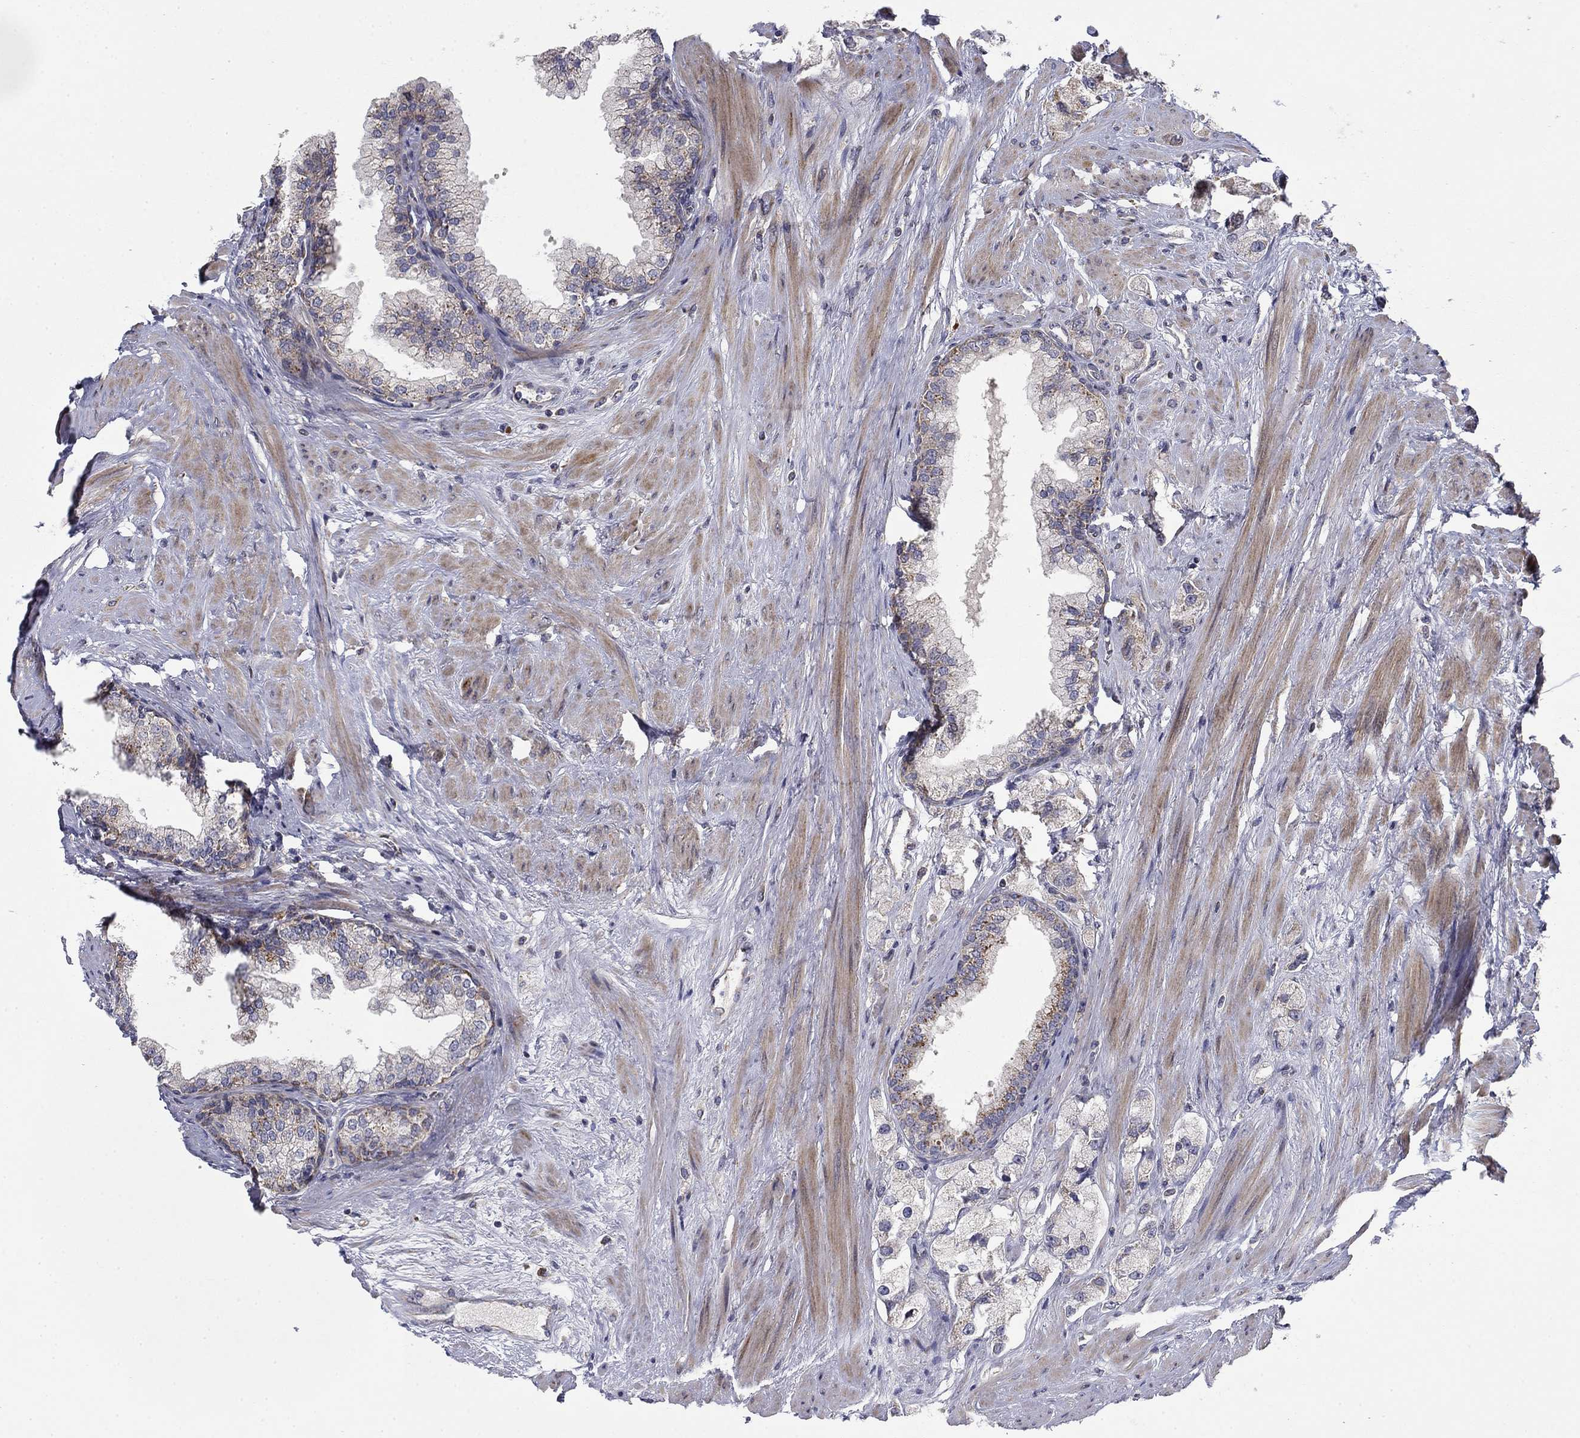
{"staining": {"intensity": "weak", "quantity": "<25%", "location": "cytoplasmic/membranous"}, "tissue": "prostate cancer", "cell_type": "Tumor cells", "image_type": "cancer", "snomed": [{"axis": "morphology", "description": "Adenocarcinoma, NOS"}, {"axis": "topography", "description": "Prostate and seminal vesicle, NOS"}, {"axis": "topography", "description": "Prostate"}], "caption": "Immunohistochemistry (IHC) photomicrograph of neoplastic tissue: human prostate cancer (adenocarcinoma) stained with DAB demonstrates no significant protein positivity in tumor cells. (Immunohistochemistry (IHC), brightfield microscopy, high magnification).", "gene": "MMAA", "patient": {"sex": "male", "age": 64}}